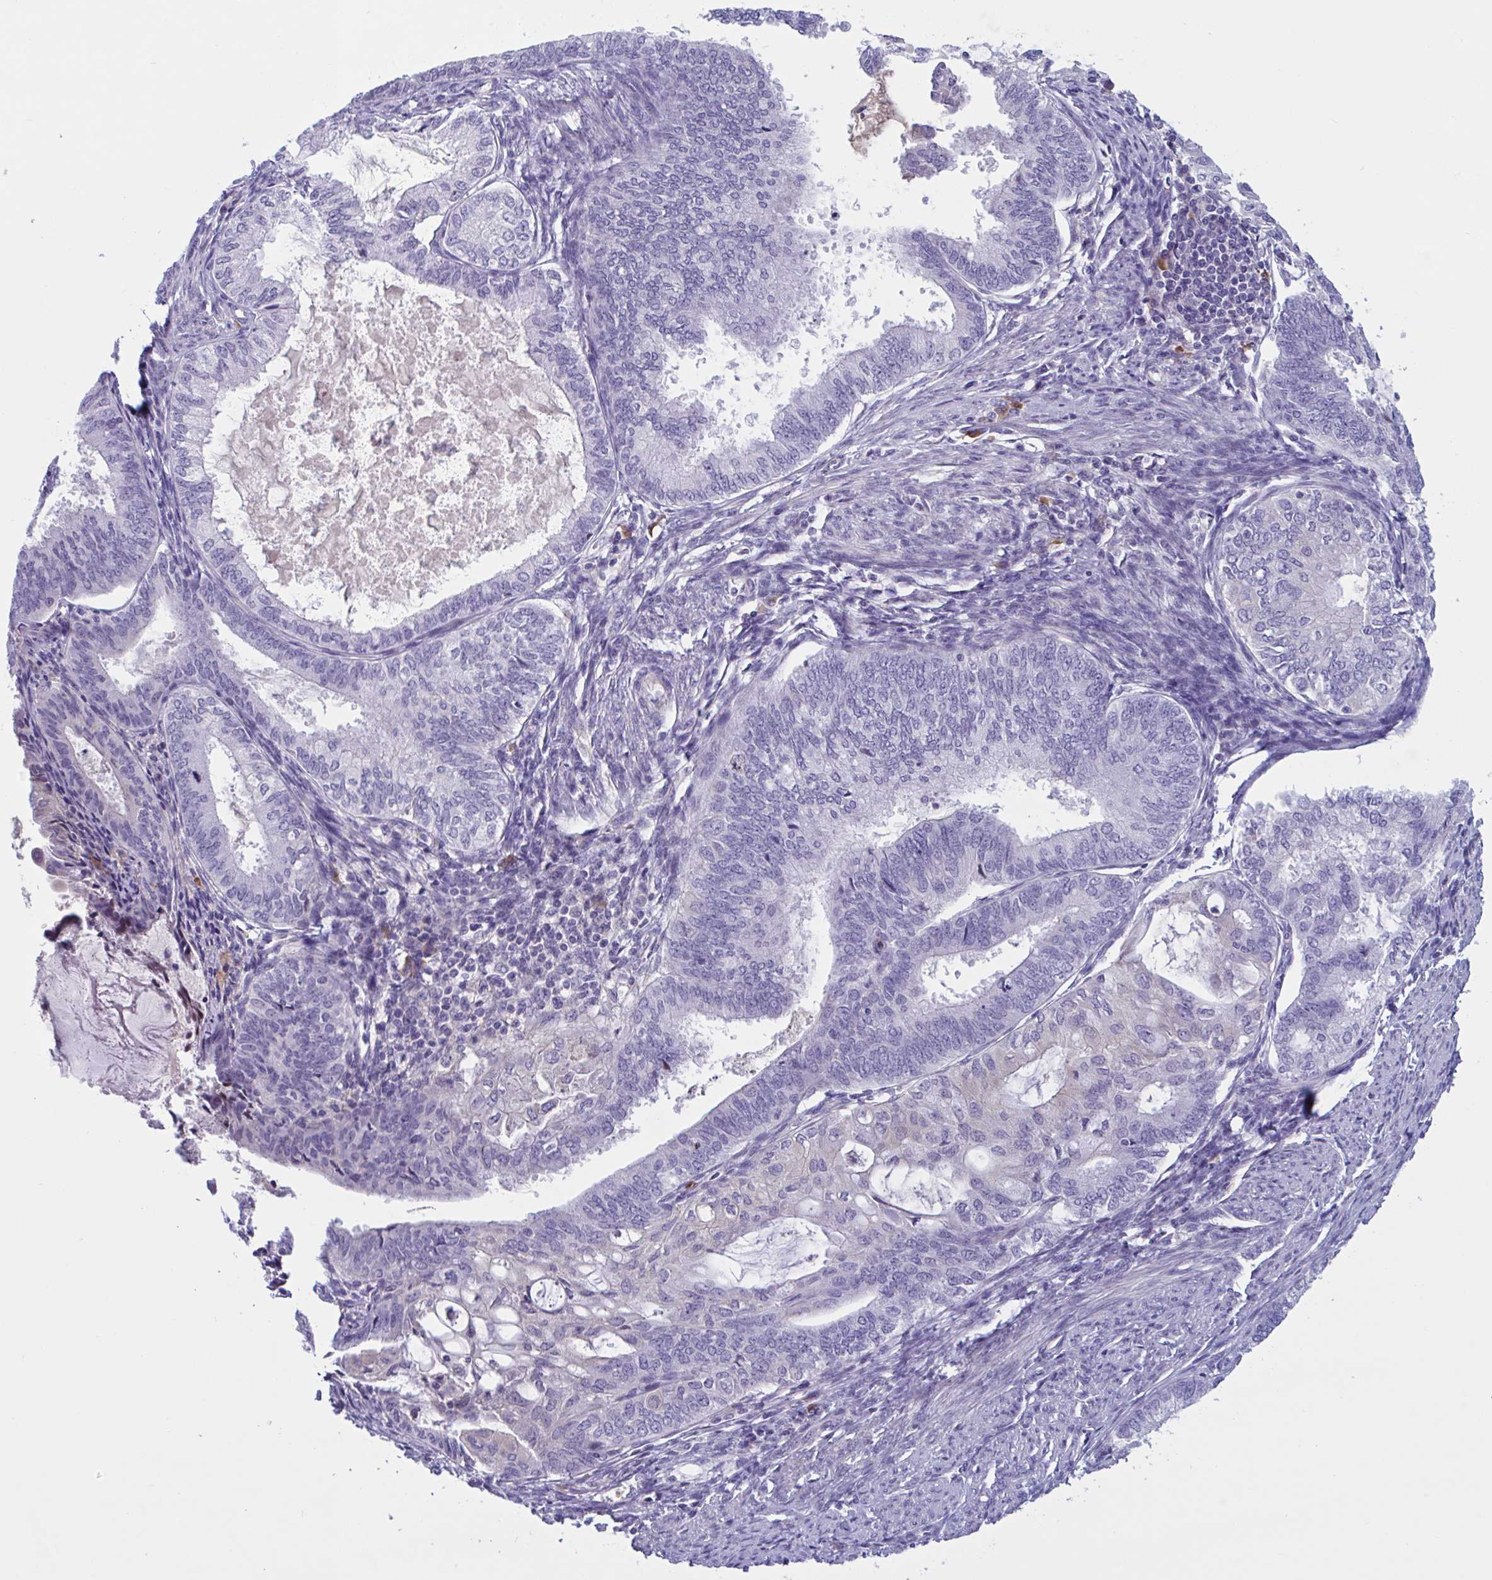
{"staining": {"intensity": "negative", "quantity": "none", "location": "none"}, "tissue": "endometrial cancer", "cell_type": "Tumor cells", "image_type": "cancer", "snomed": [{"axis": "morphology", "description": "Adenocarcinoma, NOS"}, {"axis": "topography", "description": "Endometrium"}], "caption": "Human endometrial cancer (adenocarcinoma) stained for a protein using IHC shows no staining in tumor cells.", "gene": "MS4A14", "patient": {"sex": "female", "age": 86}}